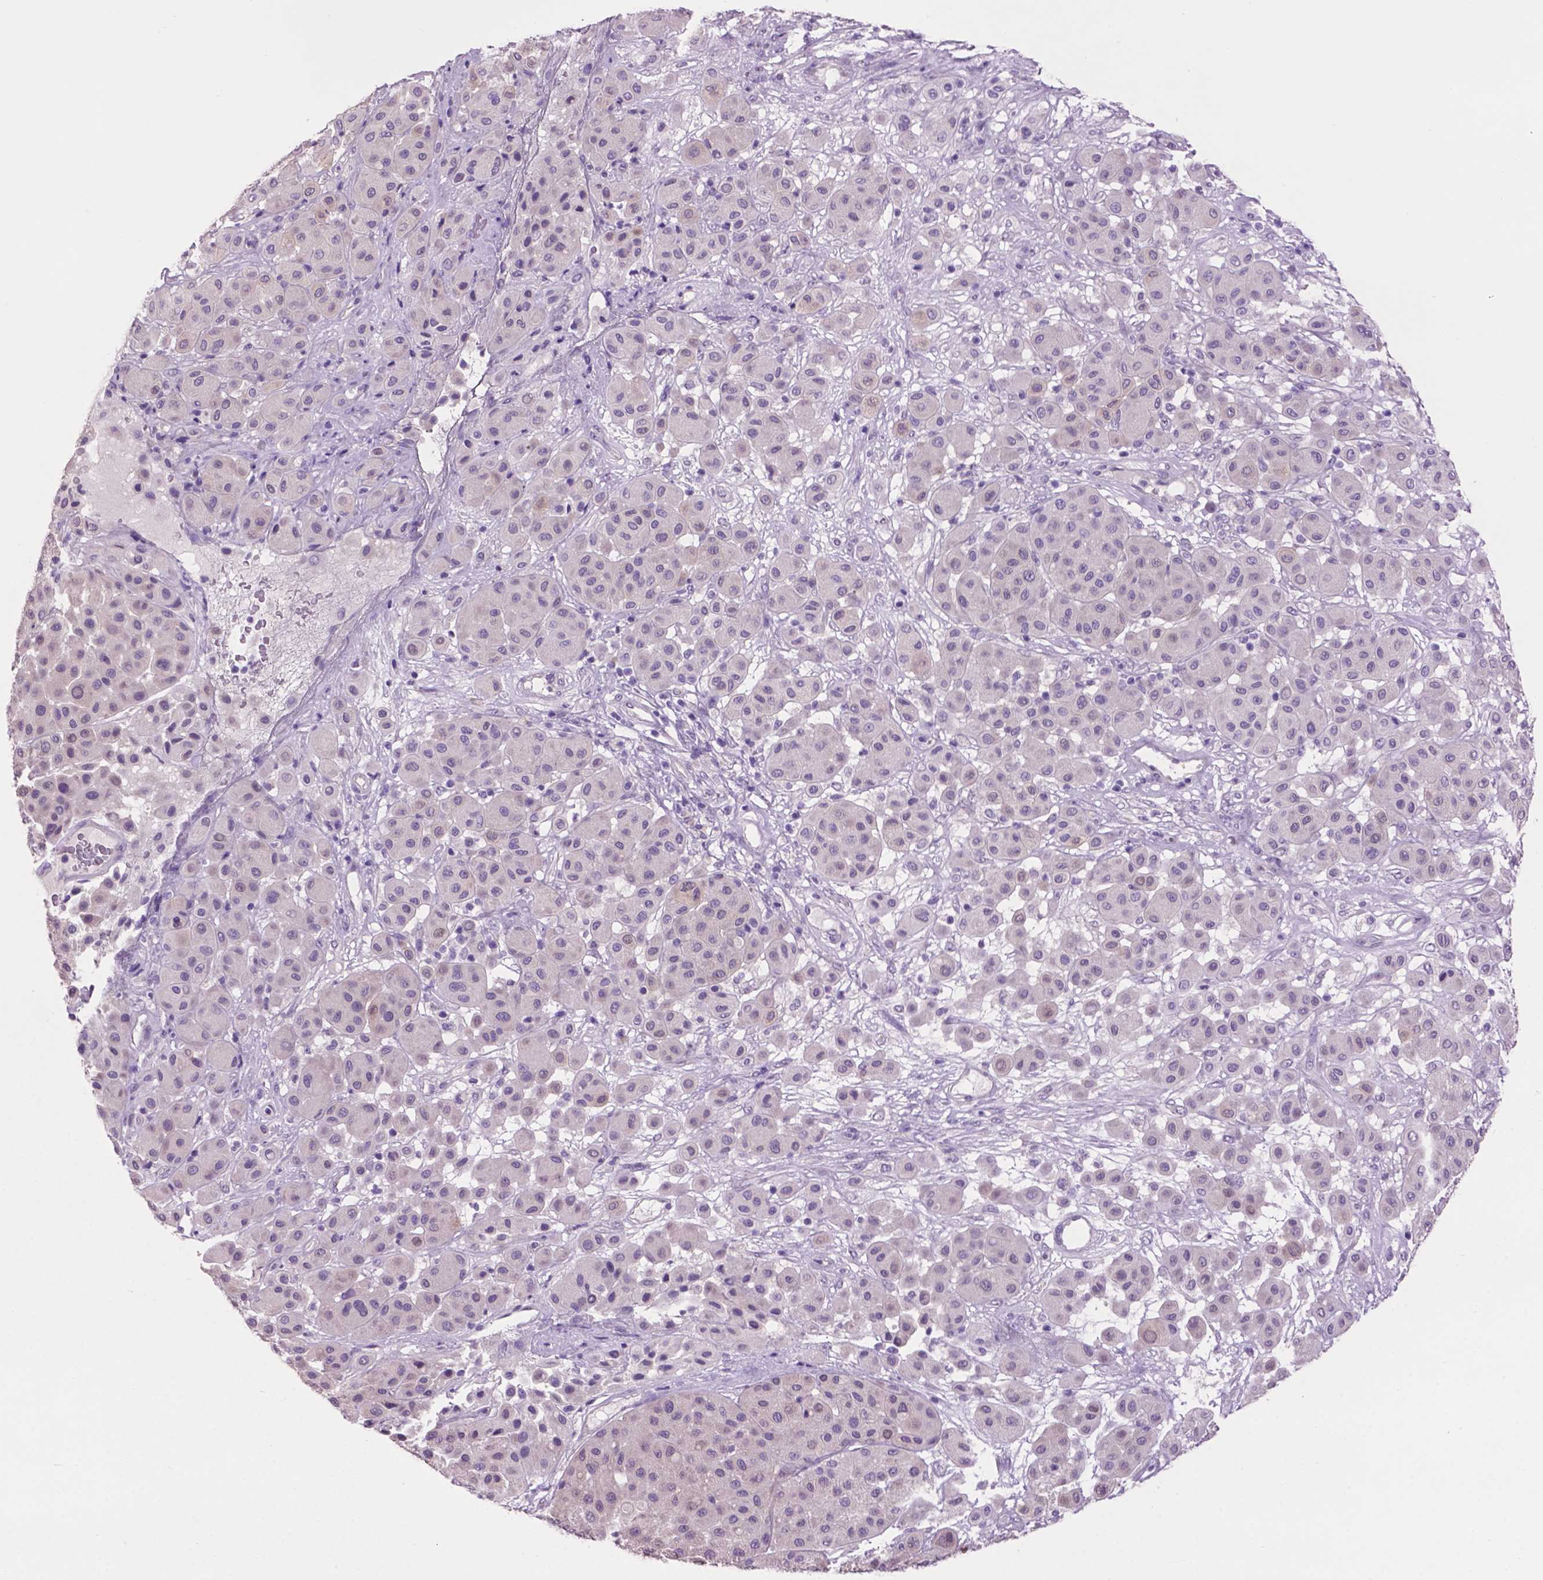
{"staining": {"intensity": "negative", "quantity": "none", "location": "none"}, "tissue": "melanoma", "cell_type": "Tumor cells", "image_type": "cancer", "snomed": [{"axis": "morphology", "description": "Malignant melanoma, Metastatic site"}, {"axis": "topography", "description": "Smooth muscle"}], "caption": "DAB immunohistochemical staining of human malignant melanoma (metastatic site) reveals no significant staining in tumor cells.", "gene": "CRYBA4", "patient": {"sex": "male", "age": 41}}